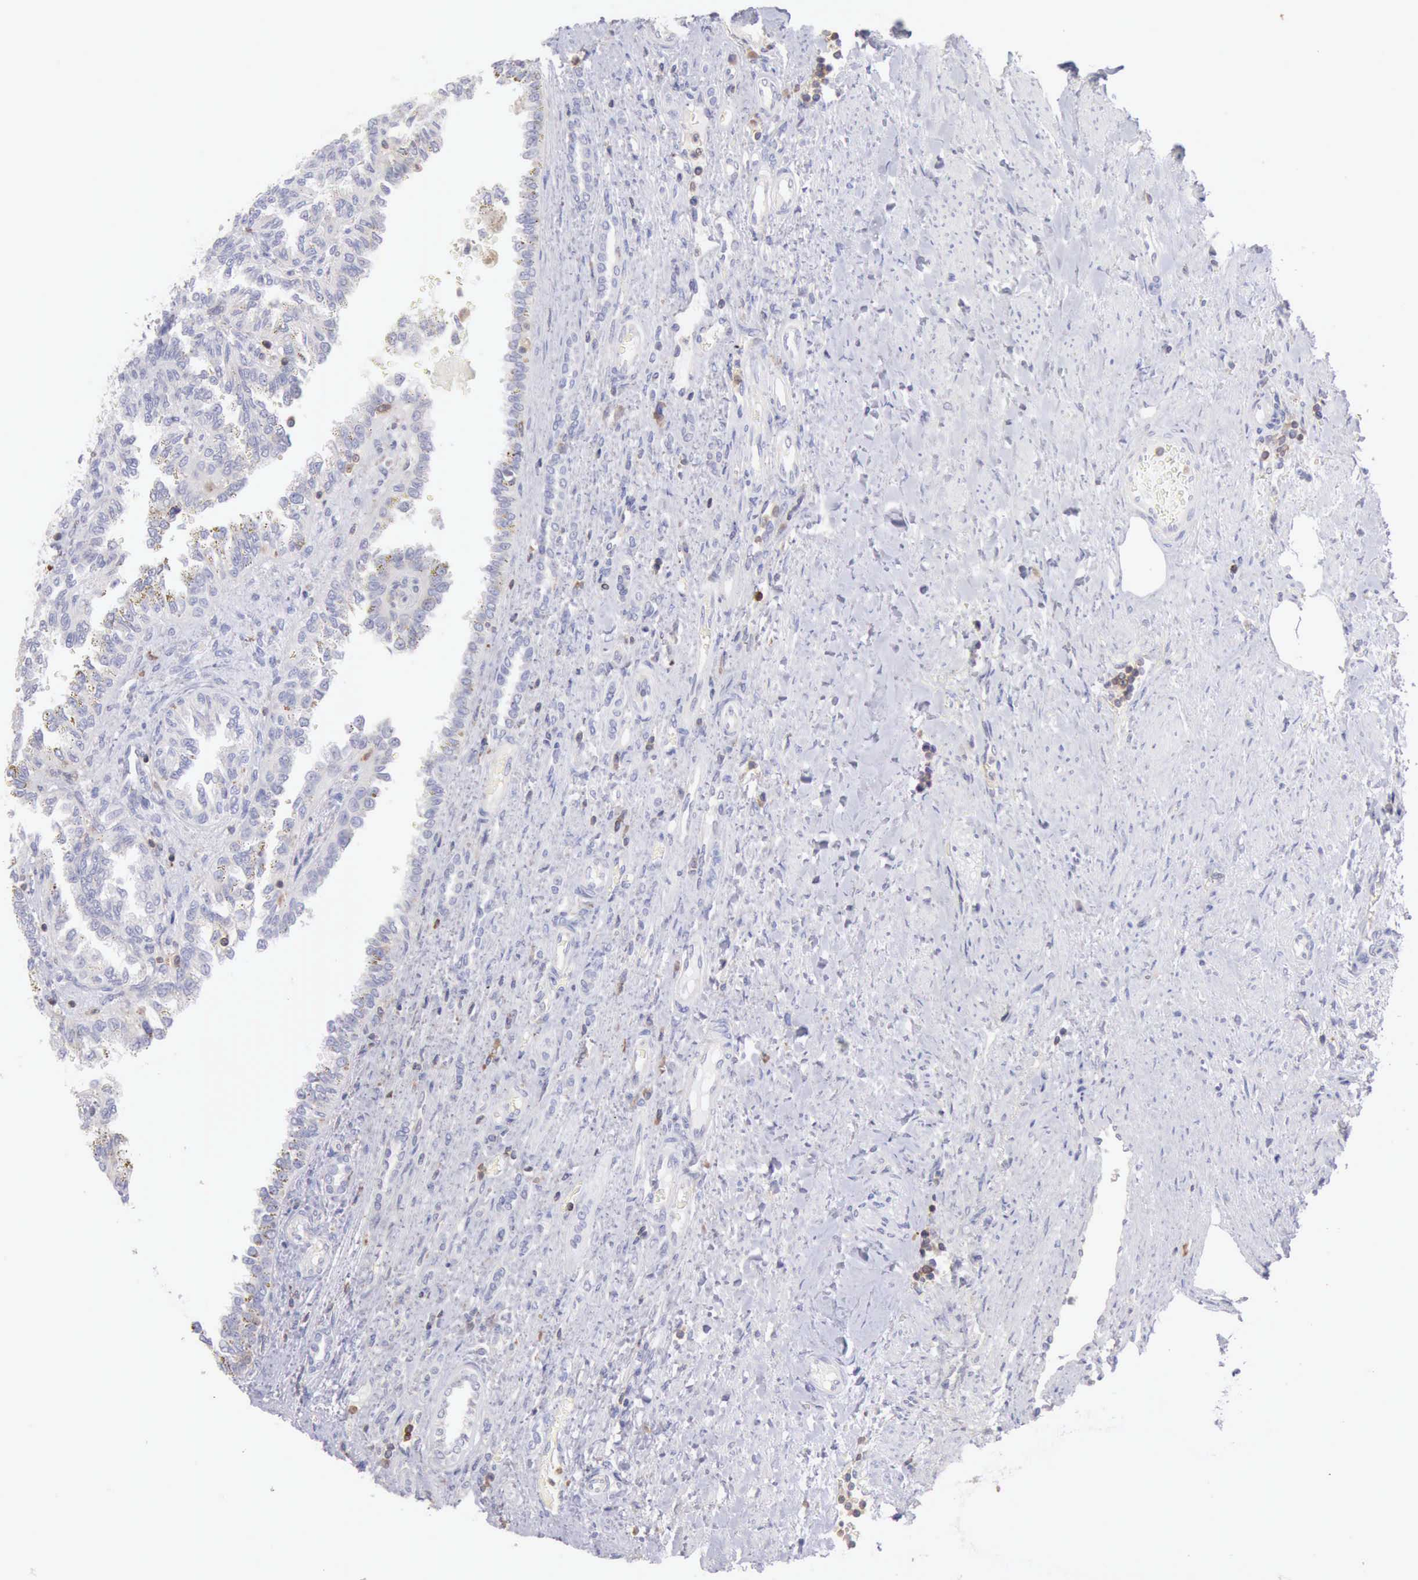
{"staining": {"intensity": "weak", "quantity": "<25%", "location": "cytoplasmic/membranous"}, "tissue": "renal cancer", "cell_type": "Tumor cells", "image_type": "cancer", "snomed": [{"axis": "morphology", "description": "Inflammation, NOS"}, {"axis": "morphology", "description": "Adenocarcinoma, NOS"}, {"axis": "topography", "description": "Kidney"}], "caption": "Immunohistochemical staining of human renal cancer (adenocarcinoma) displays no significant expression in tumor cells.", "gene": "SASH3", "patient": {"sex": "male", "age": 68}}